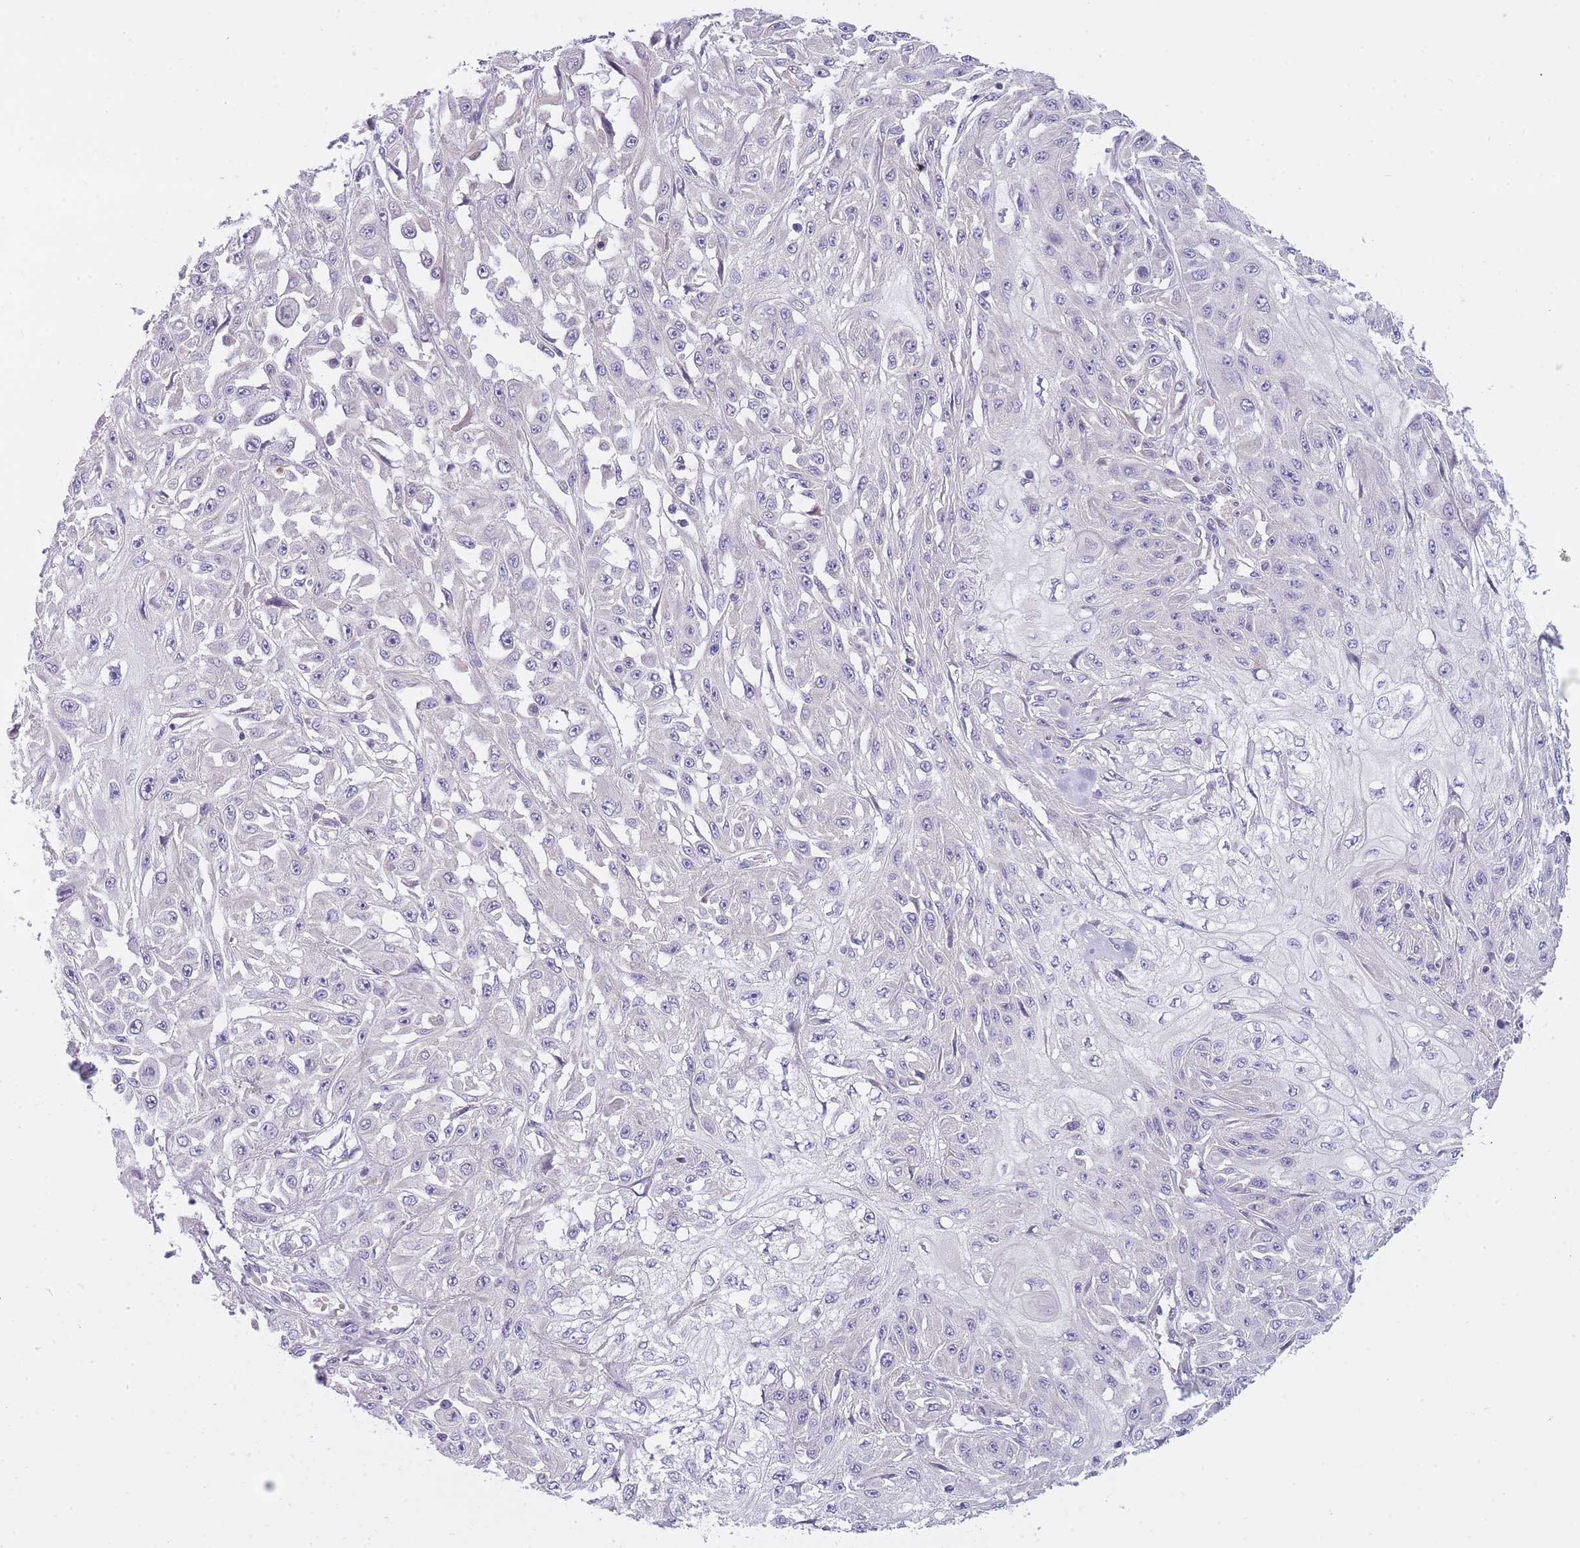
{"staining": {"intensity": "negative", "quantity": "none", "location": "none"}, "tissue": "skin cancer", "cell_type": "Tumor cells", "image_type": "cancer", "snomed": [{"axis": "morphology", "description": "Squamous cell carcinoma, NOS"}, {"axis": "morphology", "description": "Squamous cell carcinoma, metastatic, NOS"}, {"axis": "topography", "description": "Skin"}, {"axis": "topography", "description": "Lymph node"}], "caption": "IHC image of neoplastic tissue: human skin cancer (metastatic squamous cell carcinoma) stained with DAB (3,3'-diaminobenzidine) shows no significant protein staining in tumor cells. The staining was performed using DAB to visualize the protein expression in brown, while the nuclei were stained in blue with hematoxylin (Magnification: 20x).", "gene": "AP3M2", "patient": {"sex": "male", "age": 75}}